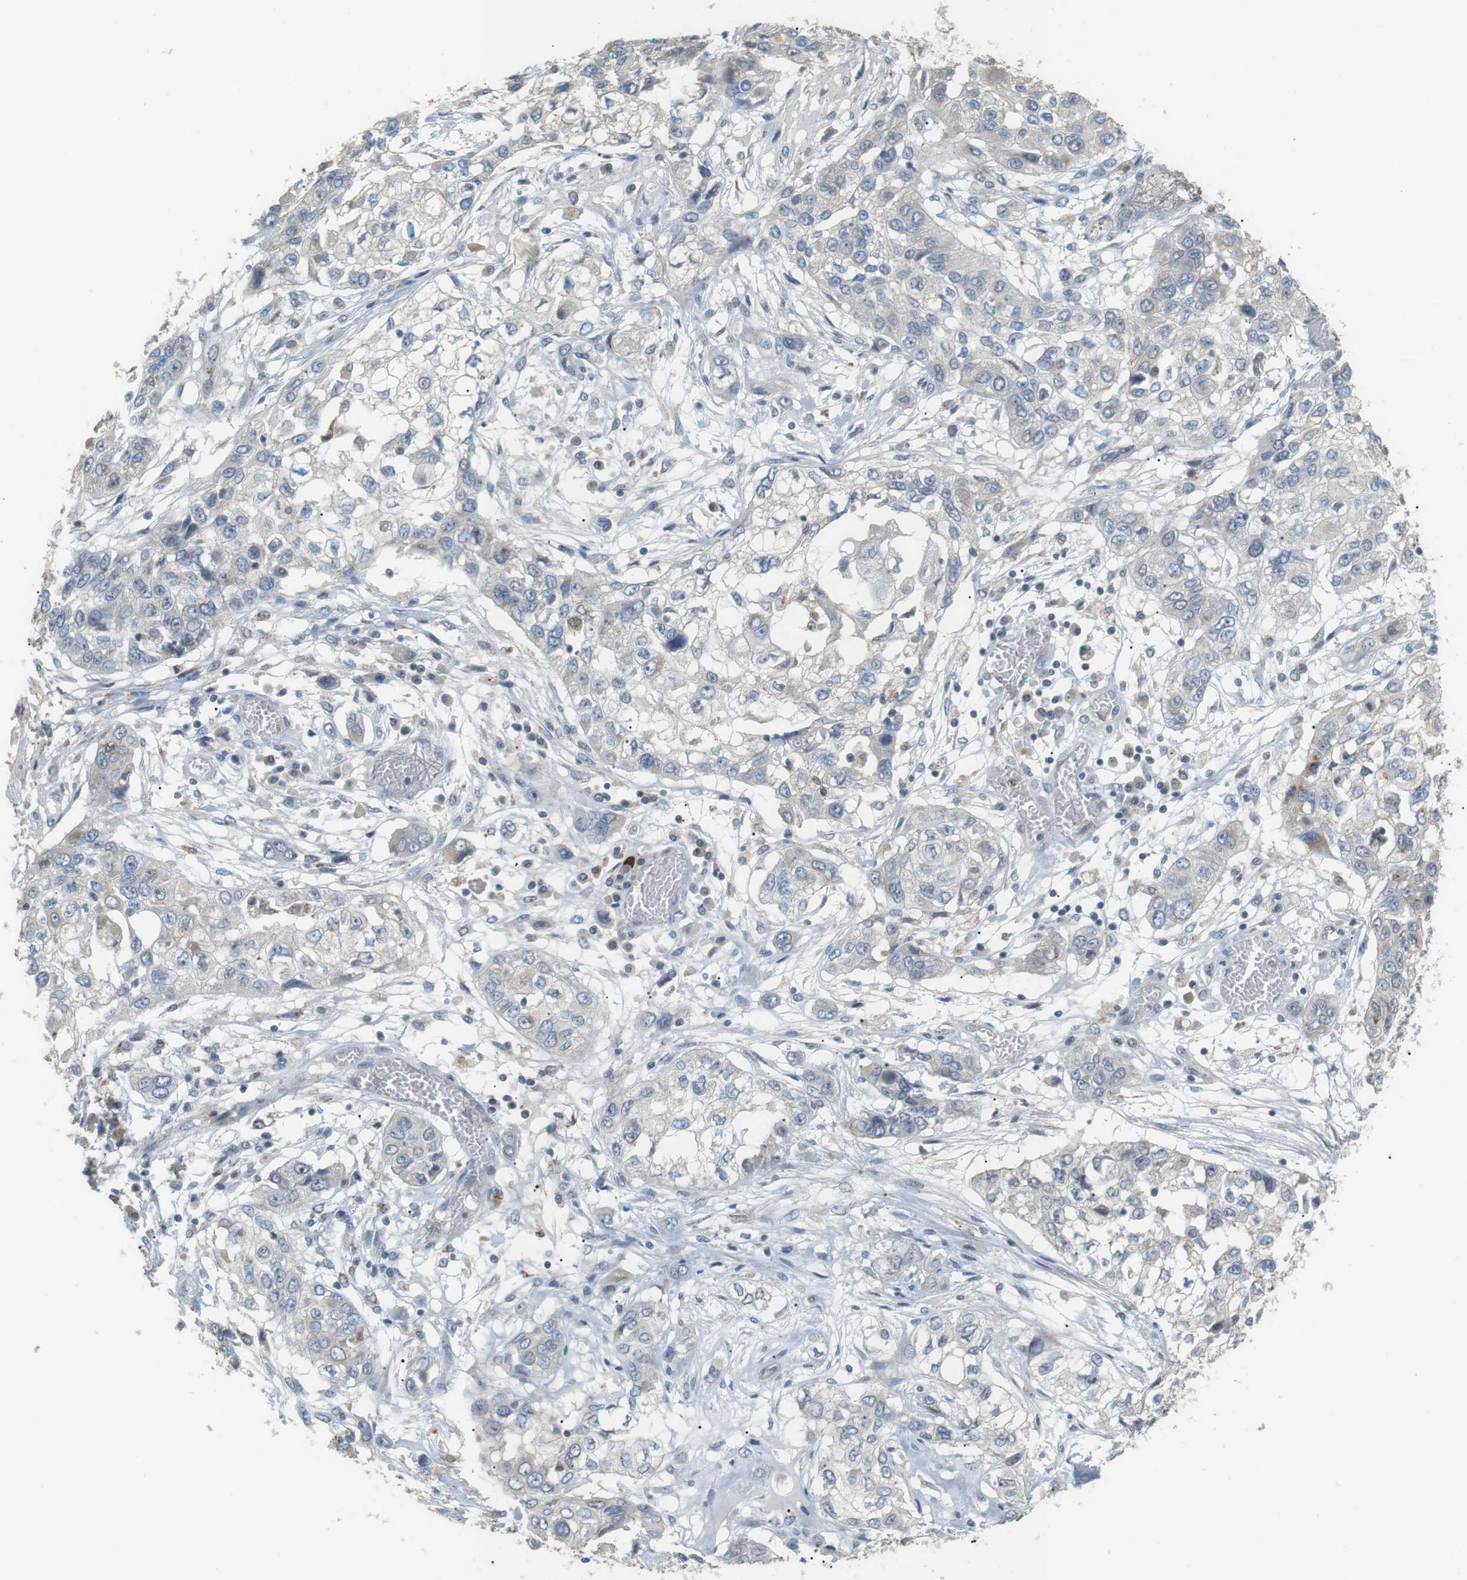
{"staining": {"intensity": "negative", "quantity": "none", "location": "none"}, "tissue": "lung cancer", "cell_type": "Tumor cells", "image_type": "cancer", "snomed": [{"axis": "morphology", "description": "Squamous cell carcinoma, NOS"}, {"axis": "topography", "description": "Lung"}], "caption": "This is an IHC photomicrograph of human lung cancer (squamous cell carcinoma). There is no staining in tumor cells.", "gene": "CD300E", "patient": {"sex": "male", "age": 71}}